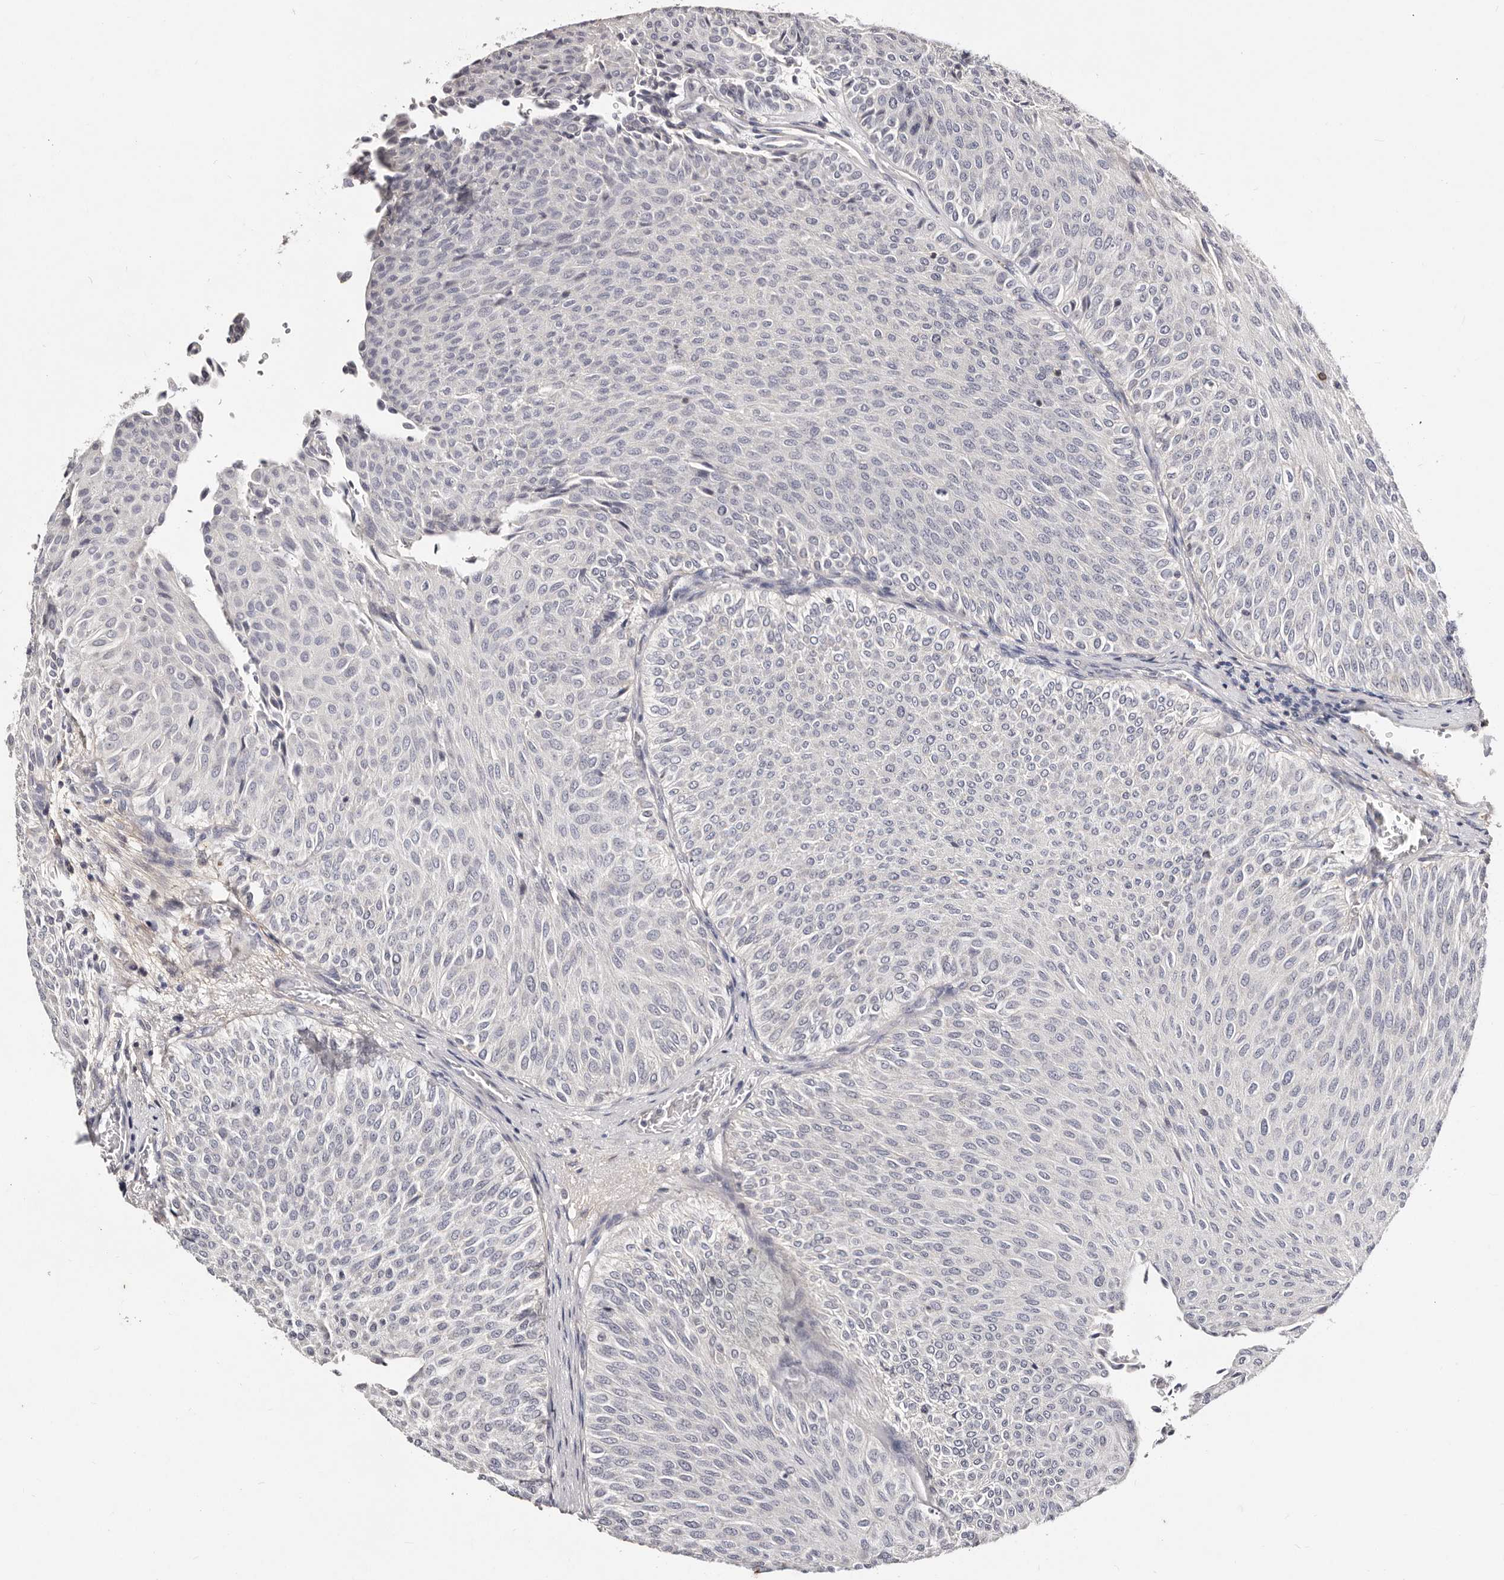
{"staining": {"intensity": "negative", "quantity": "none", "location": "none"}, "tissue": "urothelial cancer", "cell_type": "Tumor cells", "image_type": "cancer", "snomed": [{"axis": "morphology", "description": "Urothelial carcinoma, Low grade"}, {"axis": "topography", "description": "Urinary bladder"}], "caption": "This image is of urothelial carcinoma (low-grade) stained with immunohistochemistry (IHC) to label a protein in brown with the nuclei are counter-stained blue. There is no positivity in tumor cells.", "gene": "MRPS33", "patient": {"sex": "male", "age": 78}}